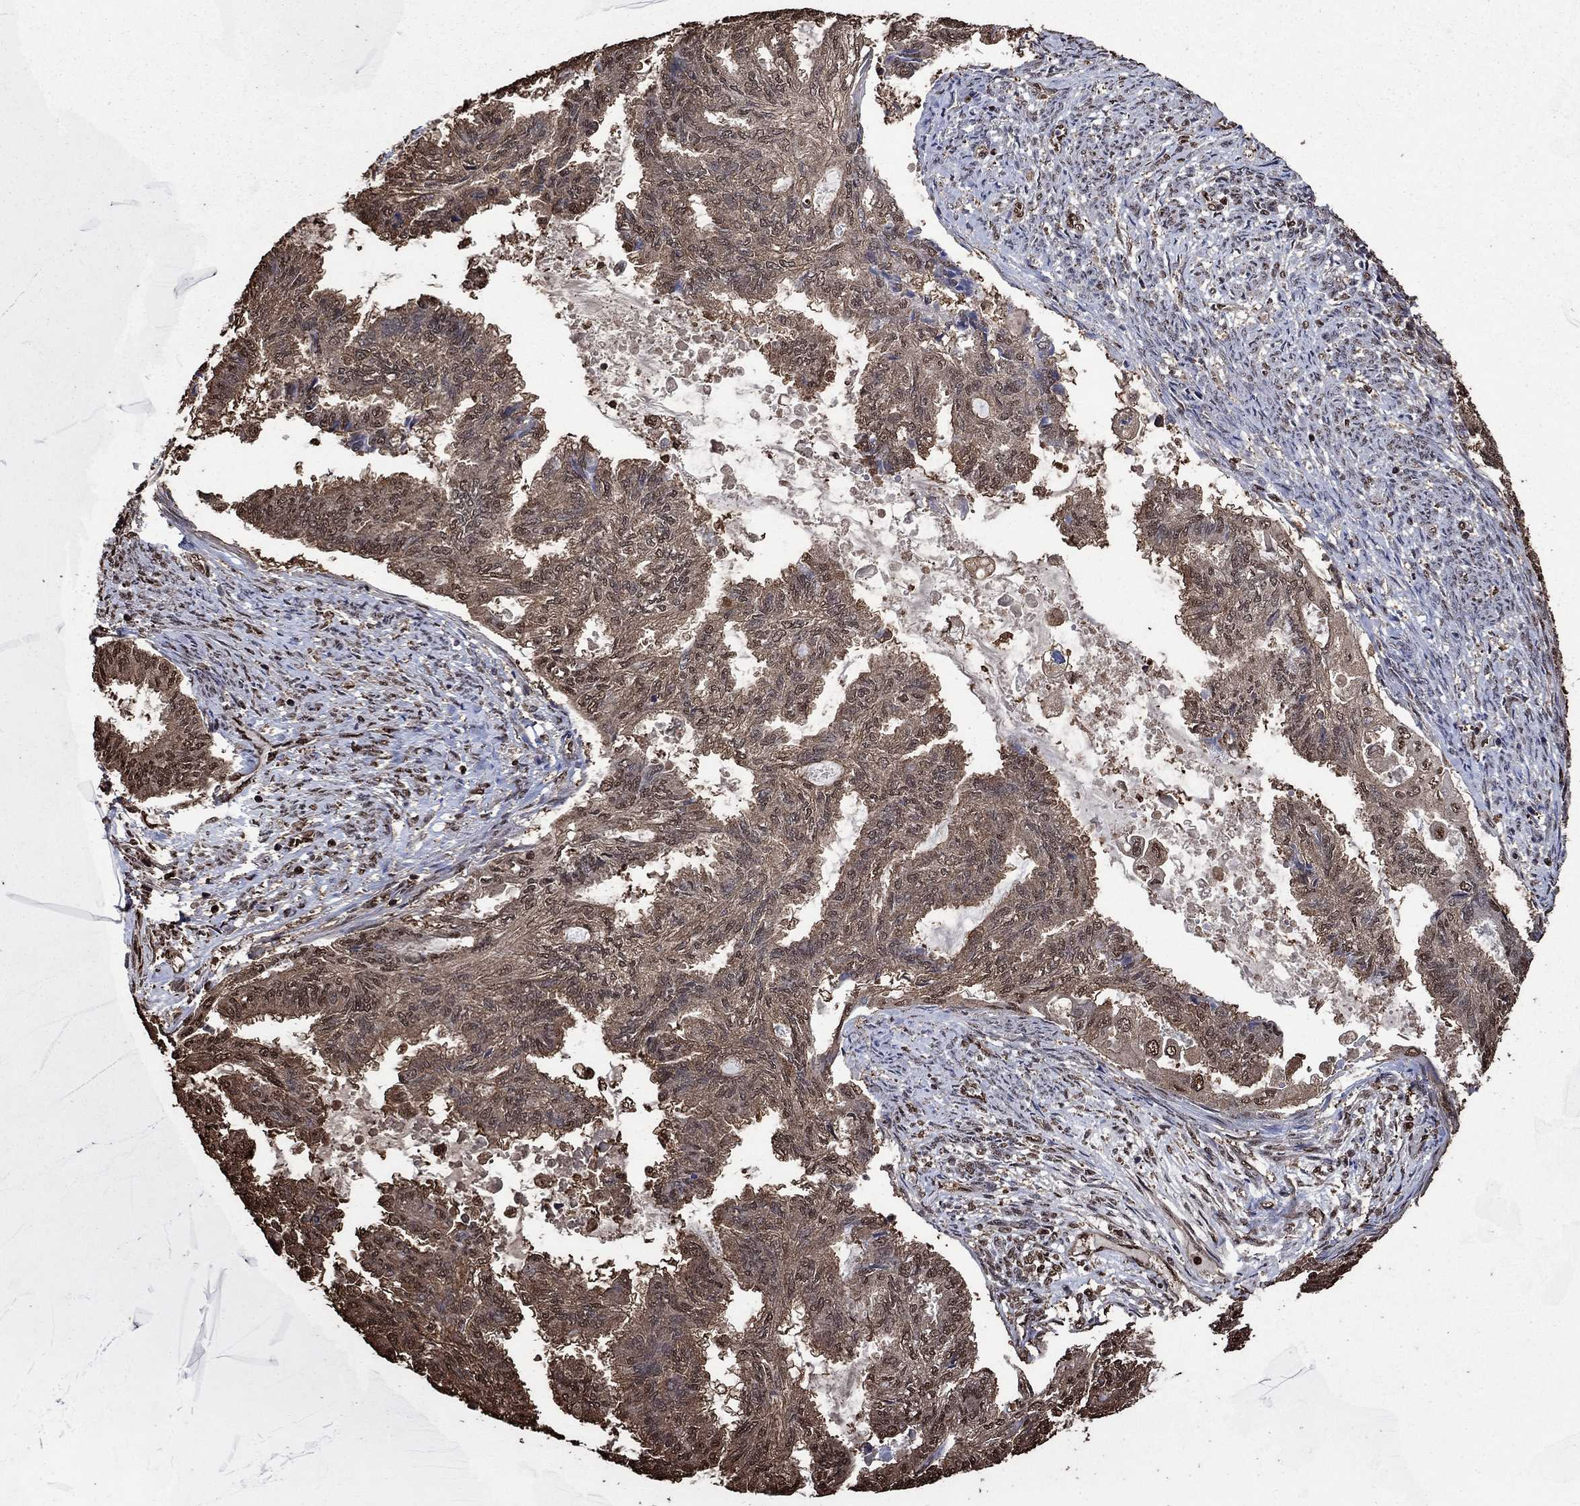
{"staining": {"intensity": "weak", "quantity": "<25%", "location": "cytoplasmic/membranous"}, "tissue": "endometrial cancer", "cell_type": "Tumor cells", "image_type": "cancer", "snomed": [{"axis": "morphology", "description": "Adenocarcinoma, NOS"}, {"axis": "topography", "description": "Endometrium"}], "caption": "The immunohistochemistry photomicrograph has no significant positivity in tumor cells of endometrial adenocarcinoma tissue.", "gene": "GAPDH", "patient": {"sex": "female", "age": 86}}